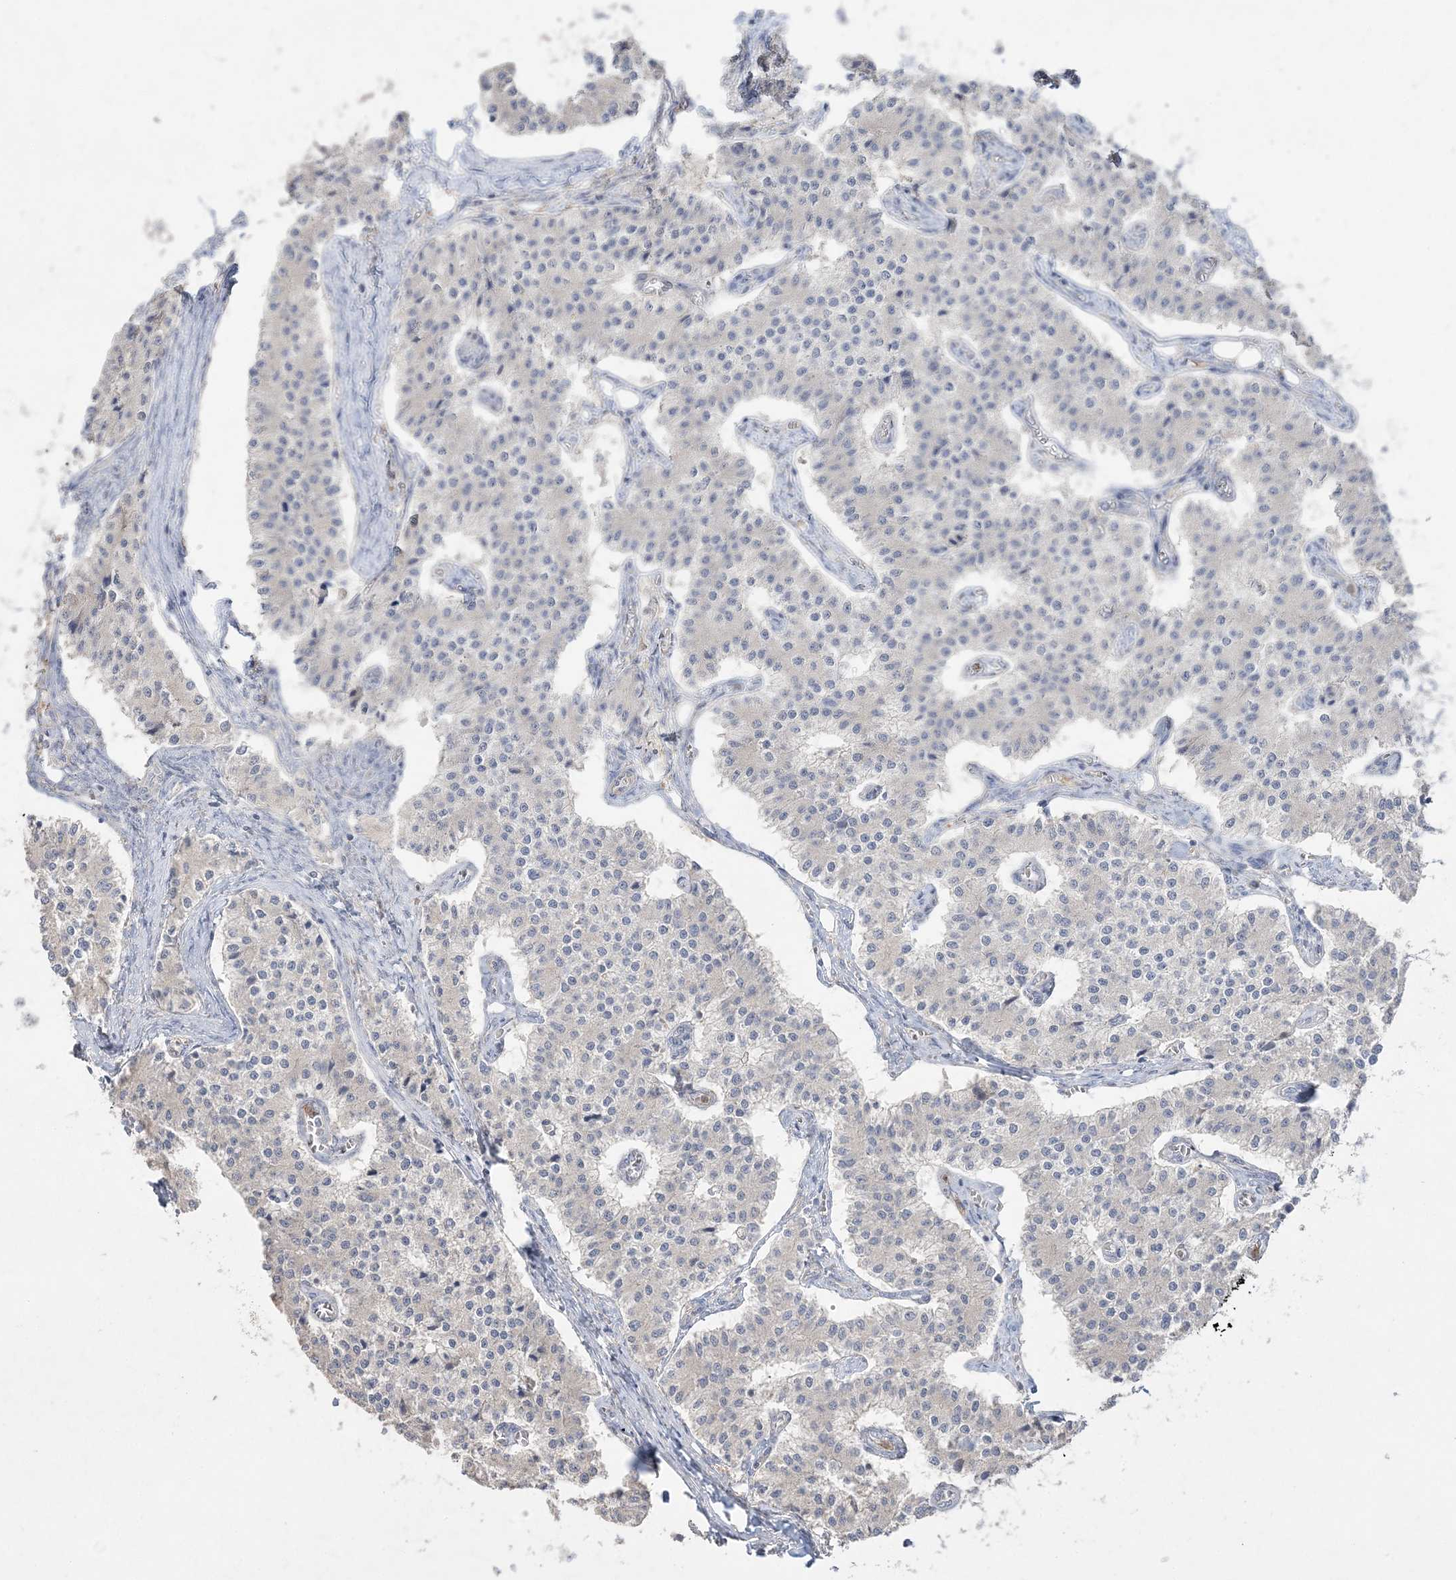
{"staining": {"intensity": "negative", "quantity": "none", "location": "none"}, "tissue": "carcinoid", "cell_type": "Tumor cells", "image_type": "cancer", "snomed": [{"axis": "morphology", "description": "Carcinoid, malignant, NOS"}, {"axis": "topography", "description": "Colon"}], "caption": "Carcinoid (malignant) stained for a protein using IHC exhibits no expression tumor cells.", "gene": "SH3BP4", "patient": {"sex": "female", "age": 52}}